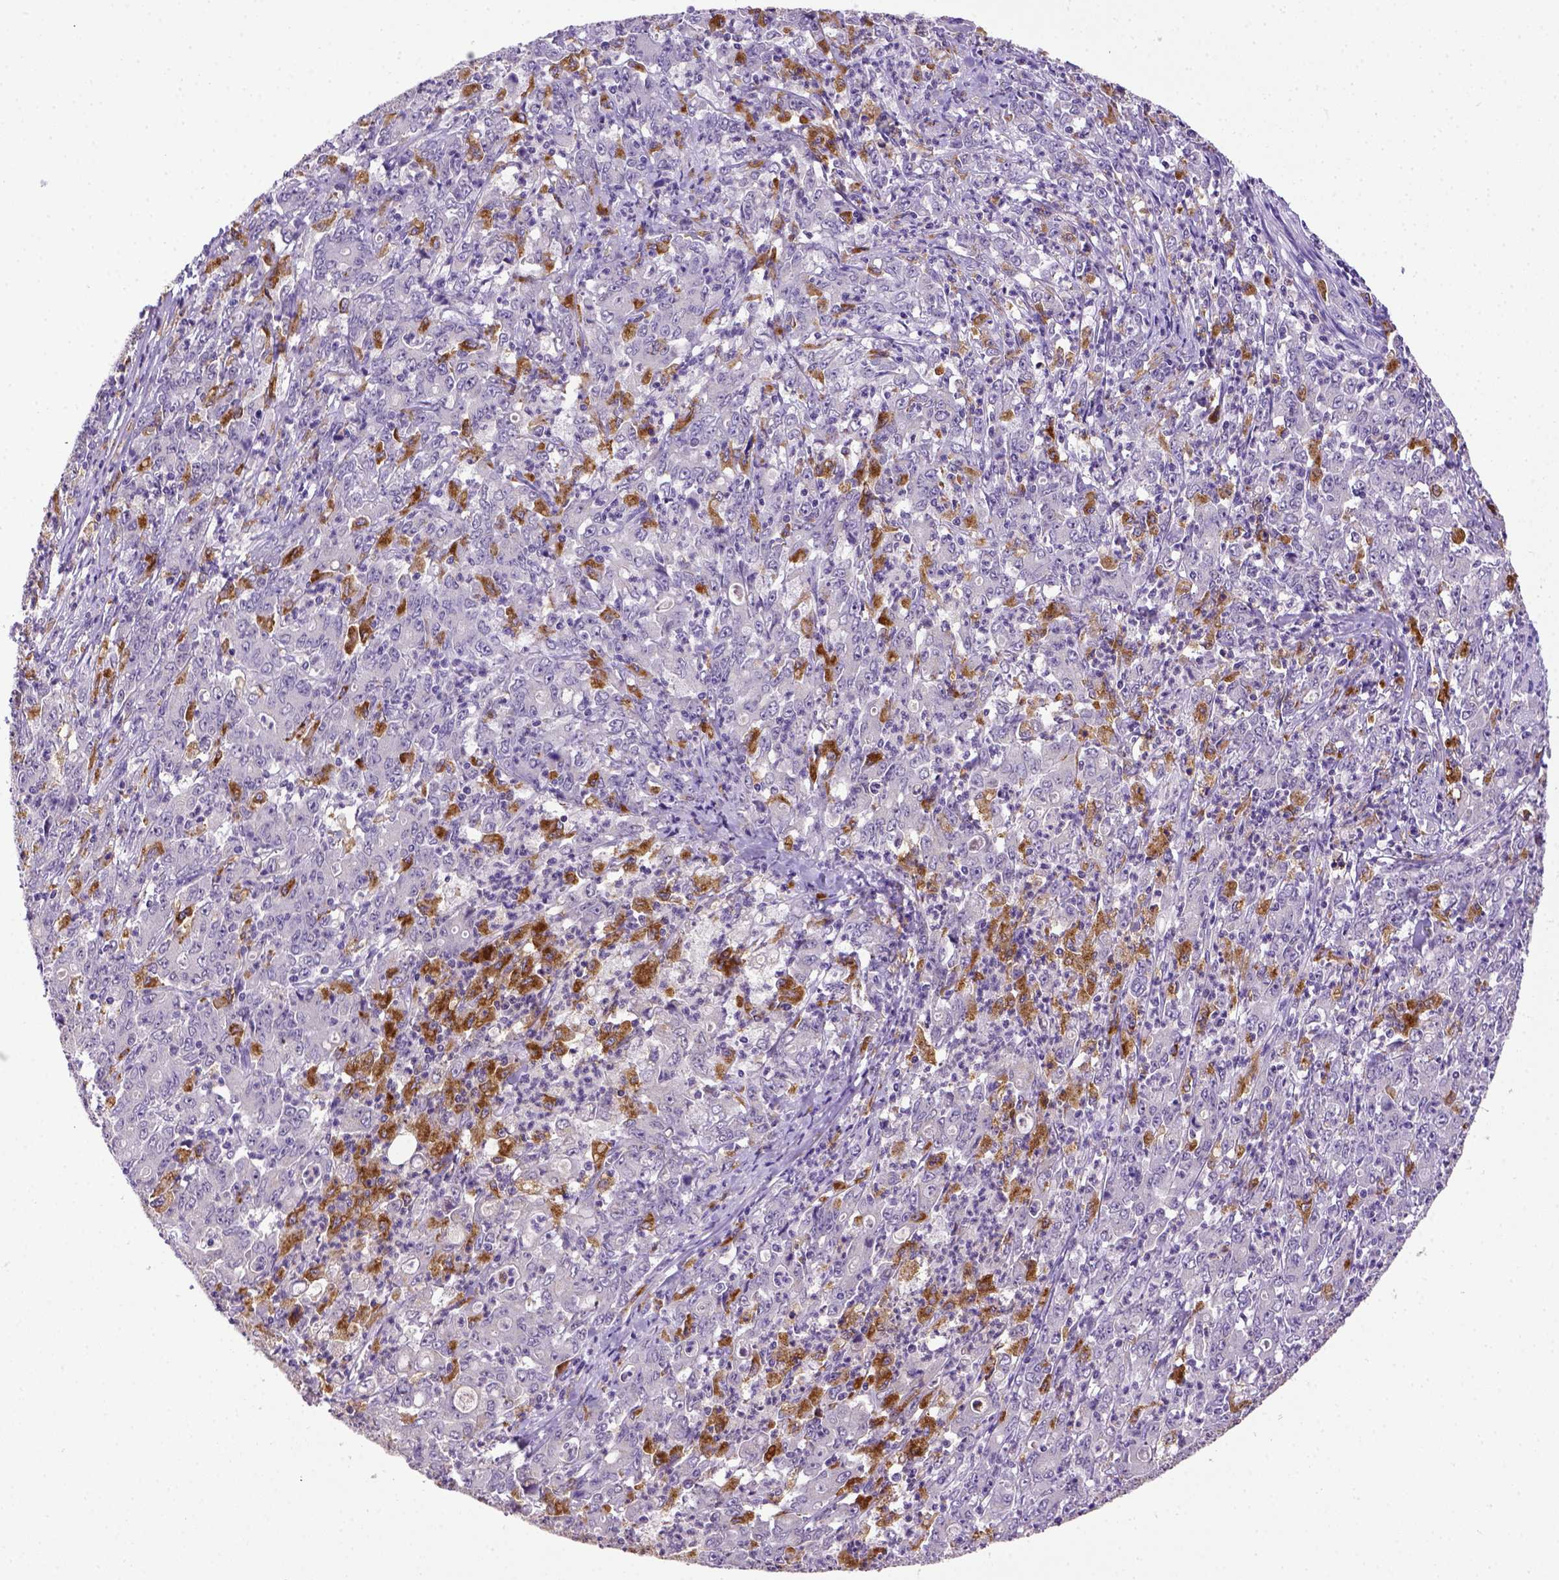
{"staining": {"intensity": "negative", "quantity": "none", "location": "none"}, "tissue": "stomach cancer", "cell_type": "Tumor cells", "image_type": "cancer", "snomed": [{"axis": "morphology", "description": "Adenocarcinoma, NOS"}, {"axis": "topography", "description": "Stomach, lower"}], "caption": "This is an immunohistochemistry histopathology image of adenocarcinoma (stomach). There is no expression in tumor cells.", "gene": "CD68", "patient": {"sex": "female", "age": 71}}